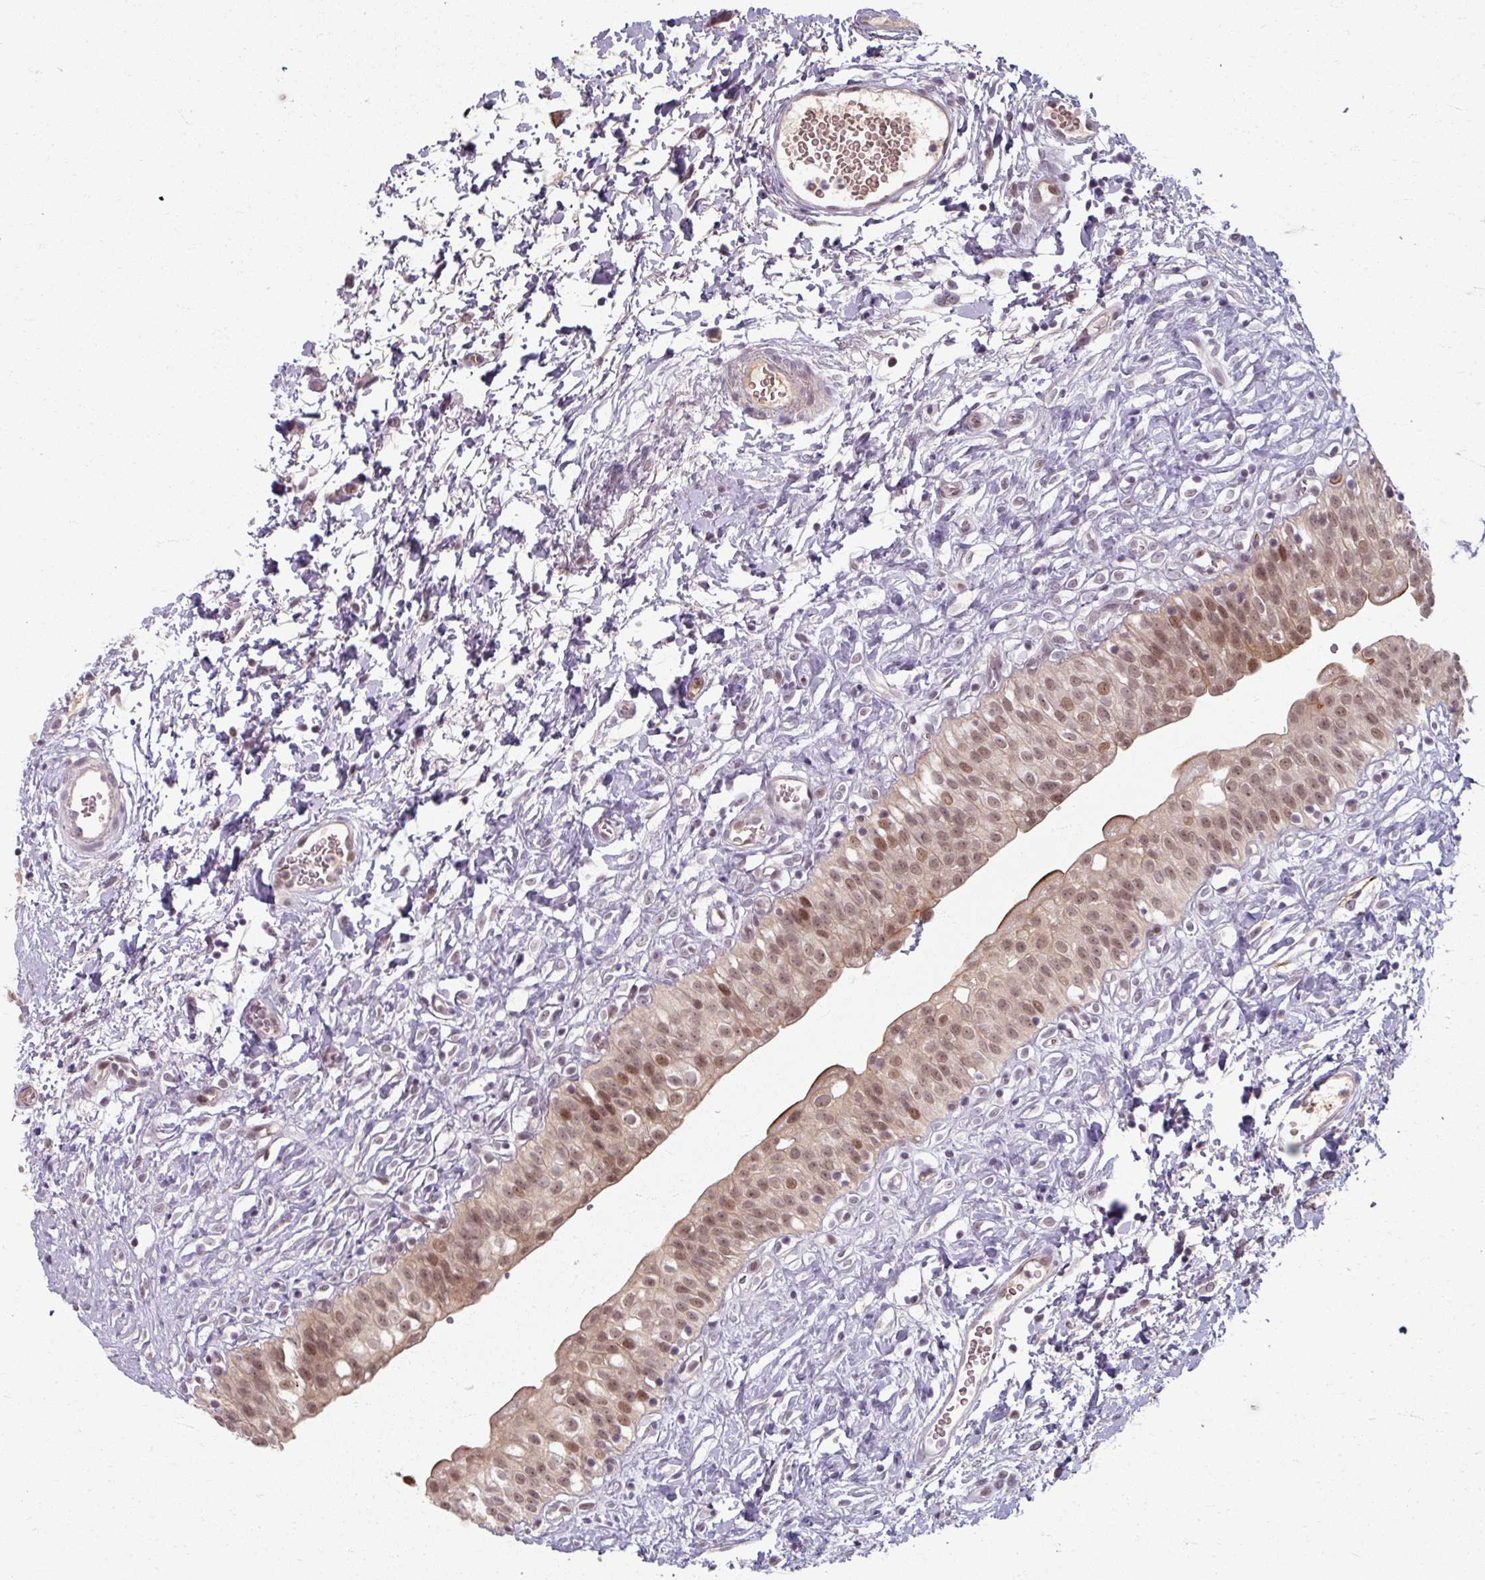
{"staining": {"intensity": "moderate", "quantity": ">75%", "location": "cytoplasmic/membranous,nuclear"}, "tissue": "urinary bladder", "cell_type": "Urothelial cells", "image_type": "normal", "snomed": [{"axis": "morphology", "description": "Normal tissue, NOS"}, {"axis": "topography", "description": "Urinary bladder"}], "caption": "Human urinary bladder stained for a protein (brown) demonstrates moderate cytoplasmic/membranous,nuclear positive positivity in approximately >75% of urothelial cells.", "gene": "KLC3", "patient": {"sex": "male", "age": 51}}